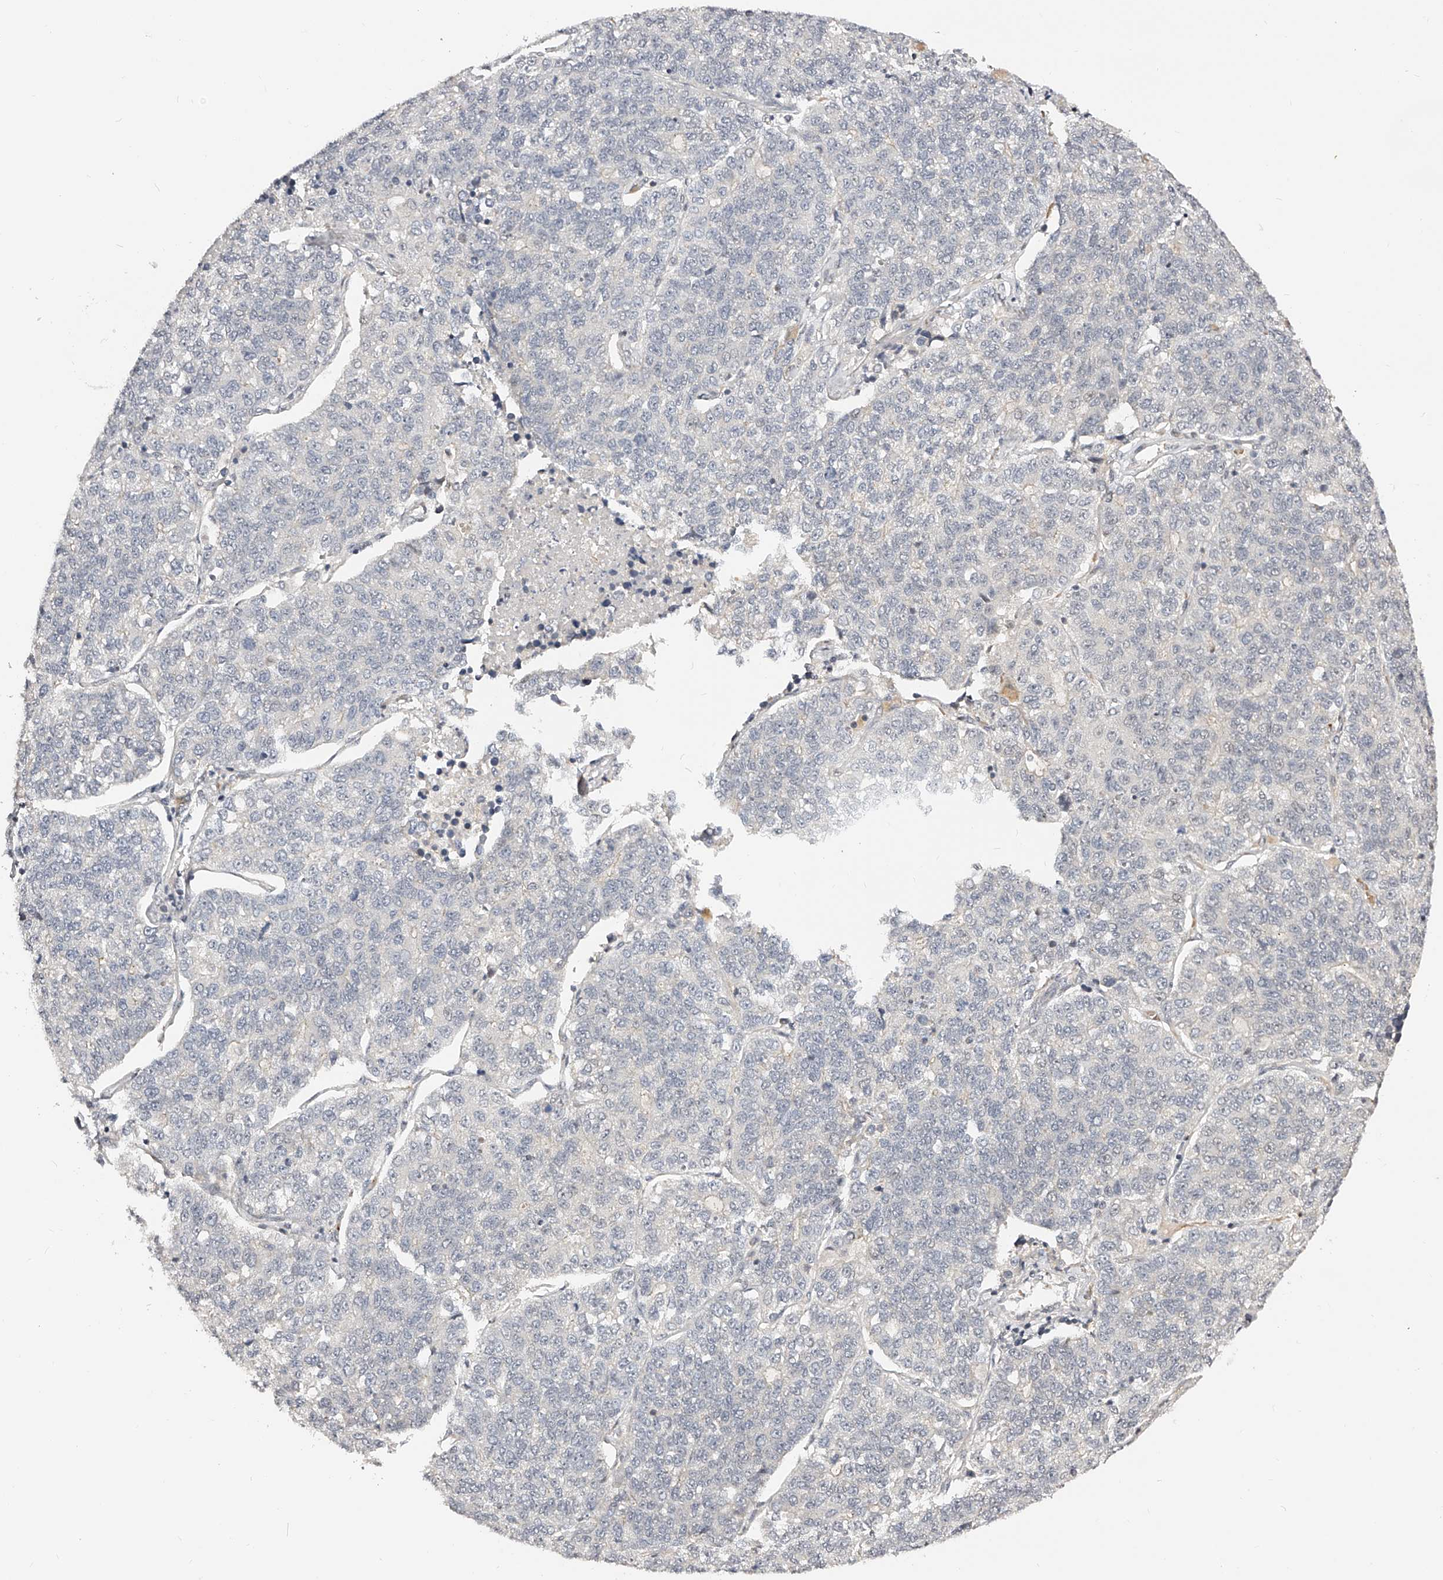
{"staining": {"intensity": "negative", "quantity": "none", "location": "none"}, "tissue": "lung cancer", "cell_type": "Tumor cells", "image_type": "cancer", "snomed": [{"axis": "morphology", "description": "Adenocarcinoma, NOS"}, {"axis": "topography", "description": "Lung"}], "caption": "This photomicrograph is of lung adenocarcinoma stained with immunohistochemistry to label a protein in brown with the nuclei are counter-stained blue. There is no positivity in tumor cells.", "gene": "ZNF789", "patient": {"sex": "male", "age": 49}}